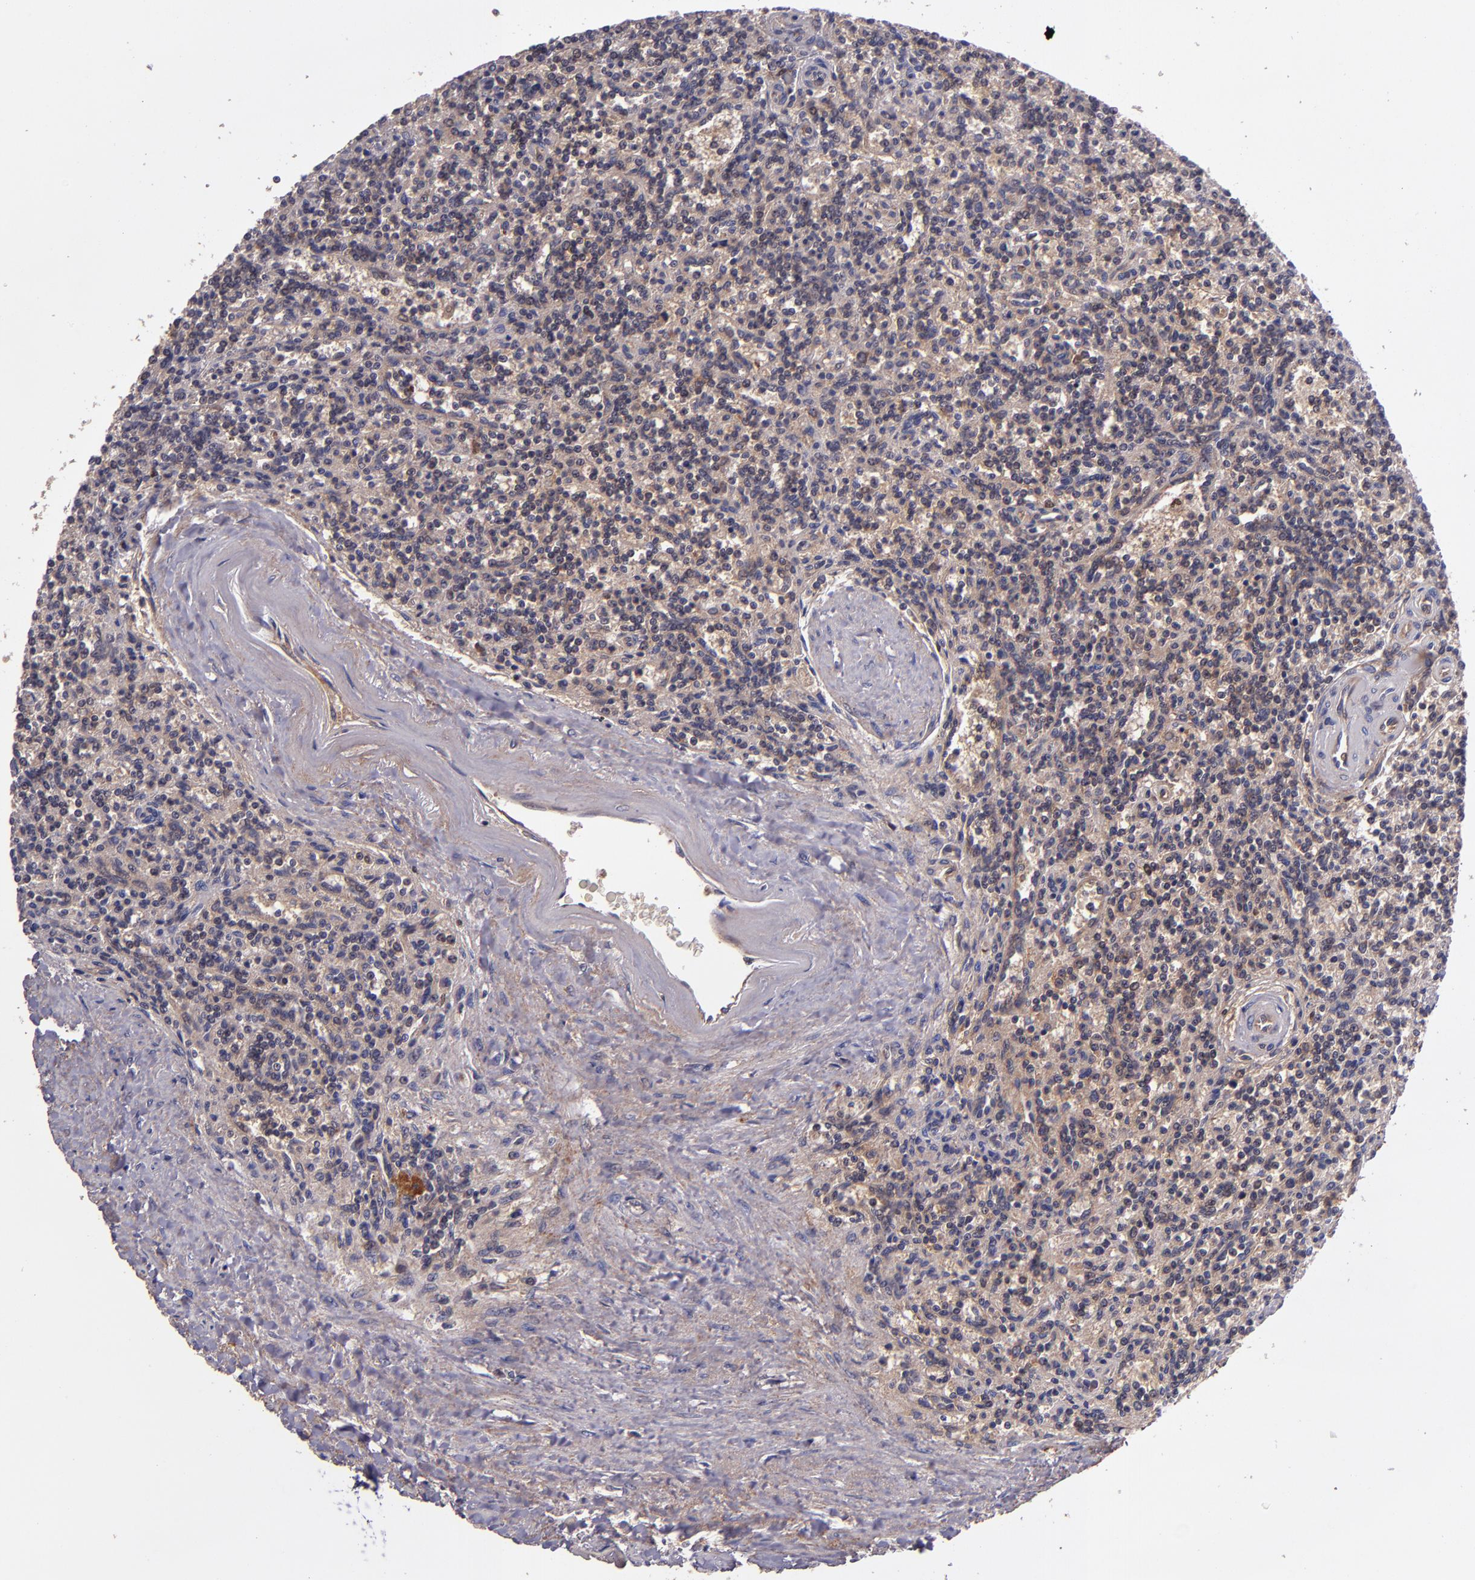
{"staining": {"intensity": "weak", "quantity": ">75%", "location": "cytoplasmic/membranous"}, "tissue": "lymphoma", "cell_type": "Tumor cells", "image_type": "cancer", "snomed": [{"axis": "morphology", "description": "Malignant lymphoma, non-Hodgkin's type, Low grade"}, {"axis": "topography", "description": "Spleen"}], "caption": "The photomicrograph exhibits immunohistochemical staining of low-grade malignant lymphoma, non-Hodgkin's type. There is weak cytoplasmic/membranous positivity is appreciated in approximately >75% of tumor cells.", "gene": "USP51", "patient": {"sex": "male", "age": 73}}